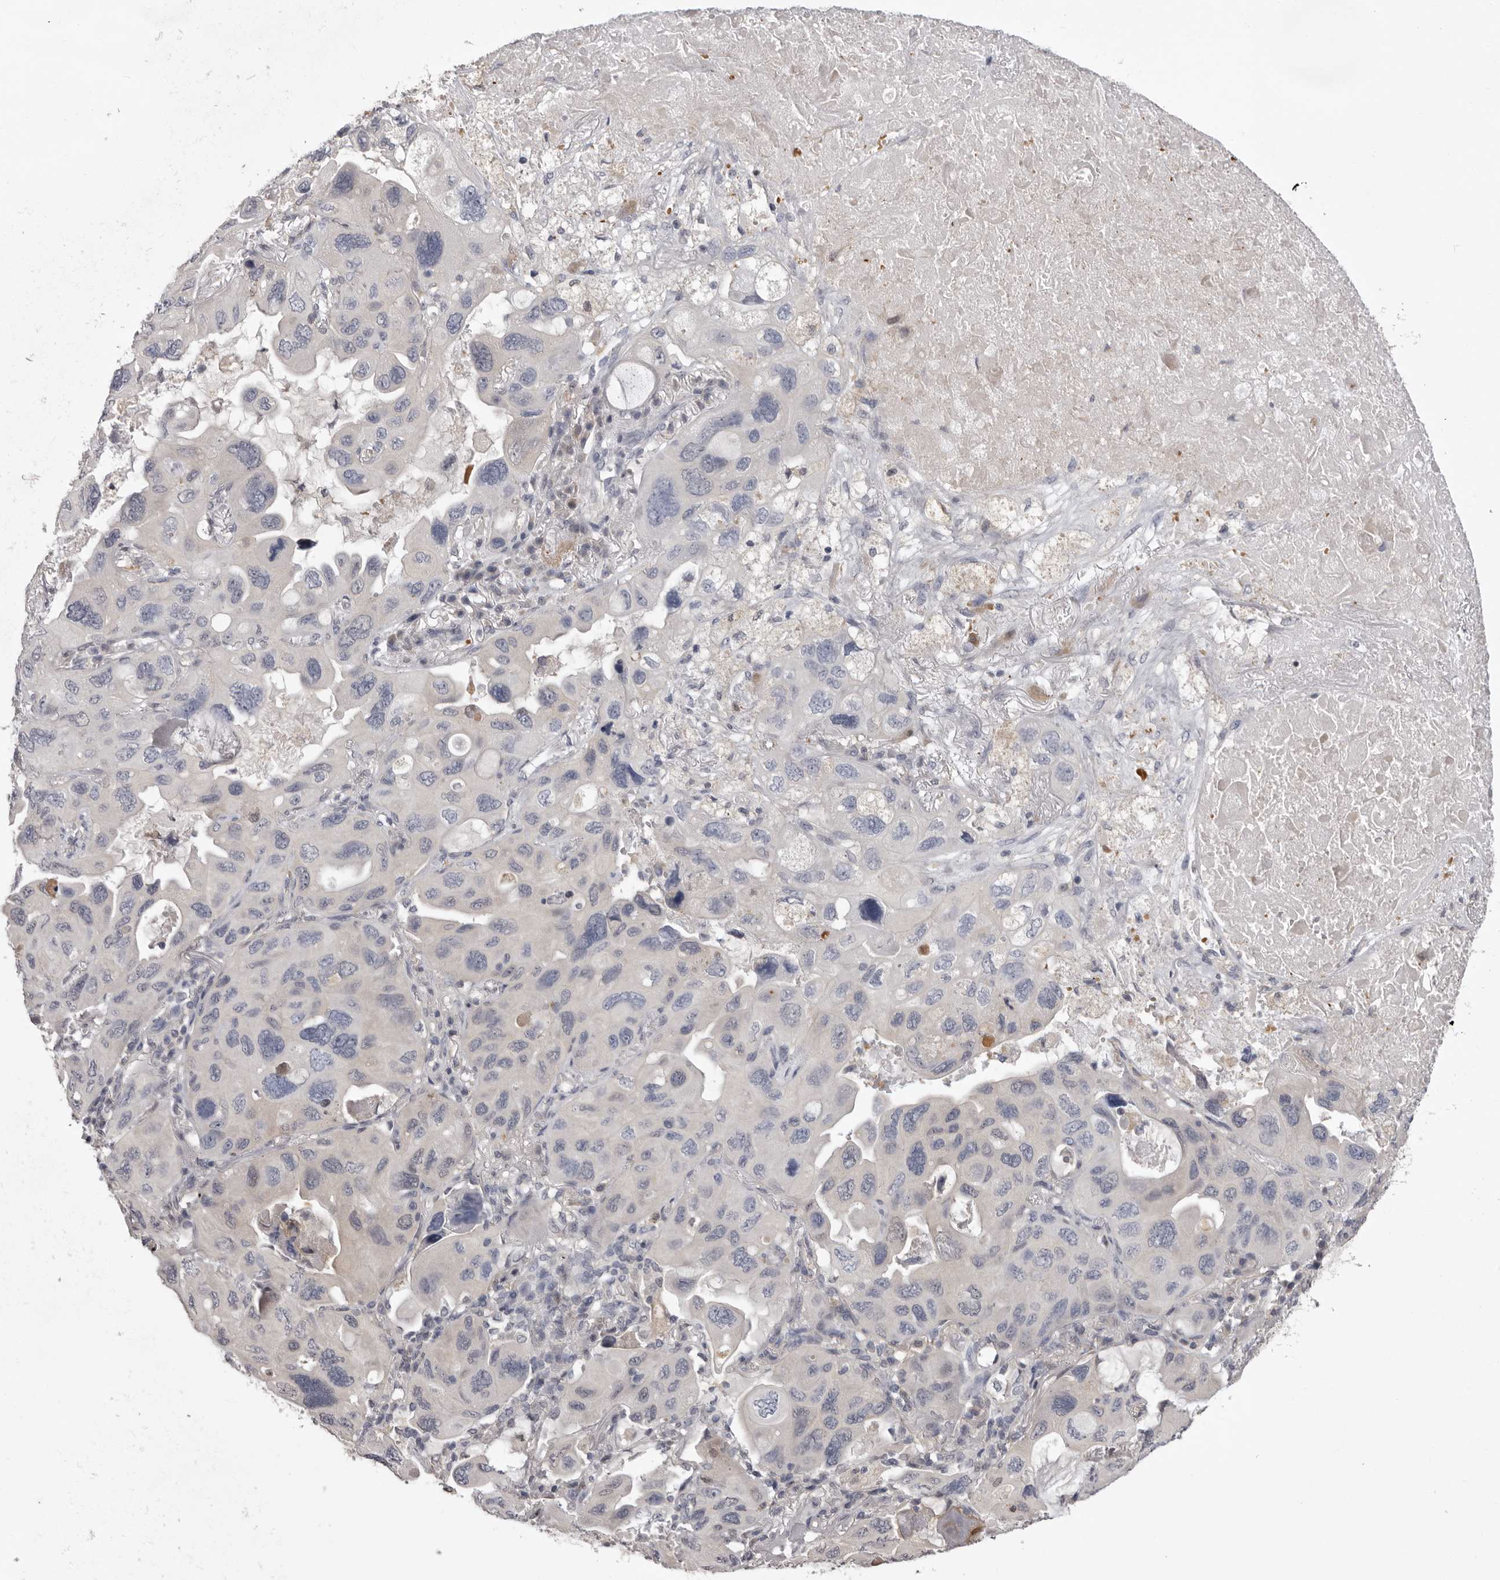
{"staining": {"intensity": "negative", "quantity": "none", "location": "none"}, "tissue": "lung cancer", "cell_type": "Tumor cells", "image_type": "cancer", "snomed": [{"axis": "morphology", "description": "Squamous cell carcinoma, NOS"}, {"axis": "topography", "description": "Lung"}], "caption": "Immunohistochemistry (IHC) photomicrograph of squamous cell carcinoma (lung) stained for a protein (brown), which reveals no expression in tumor cells. (DAB (3,3'-diaminobenzidine) immunohistochemistry (IHC) with hematoxylin counter stain).", "gene": "MDH1", "patient": {"sex": "female", "age": 73}}